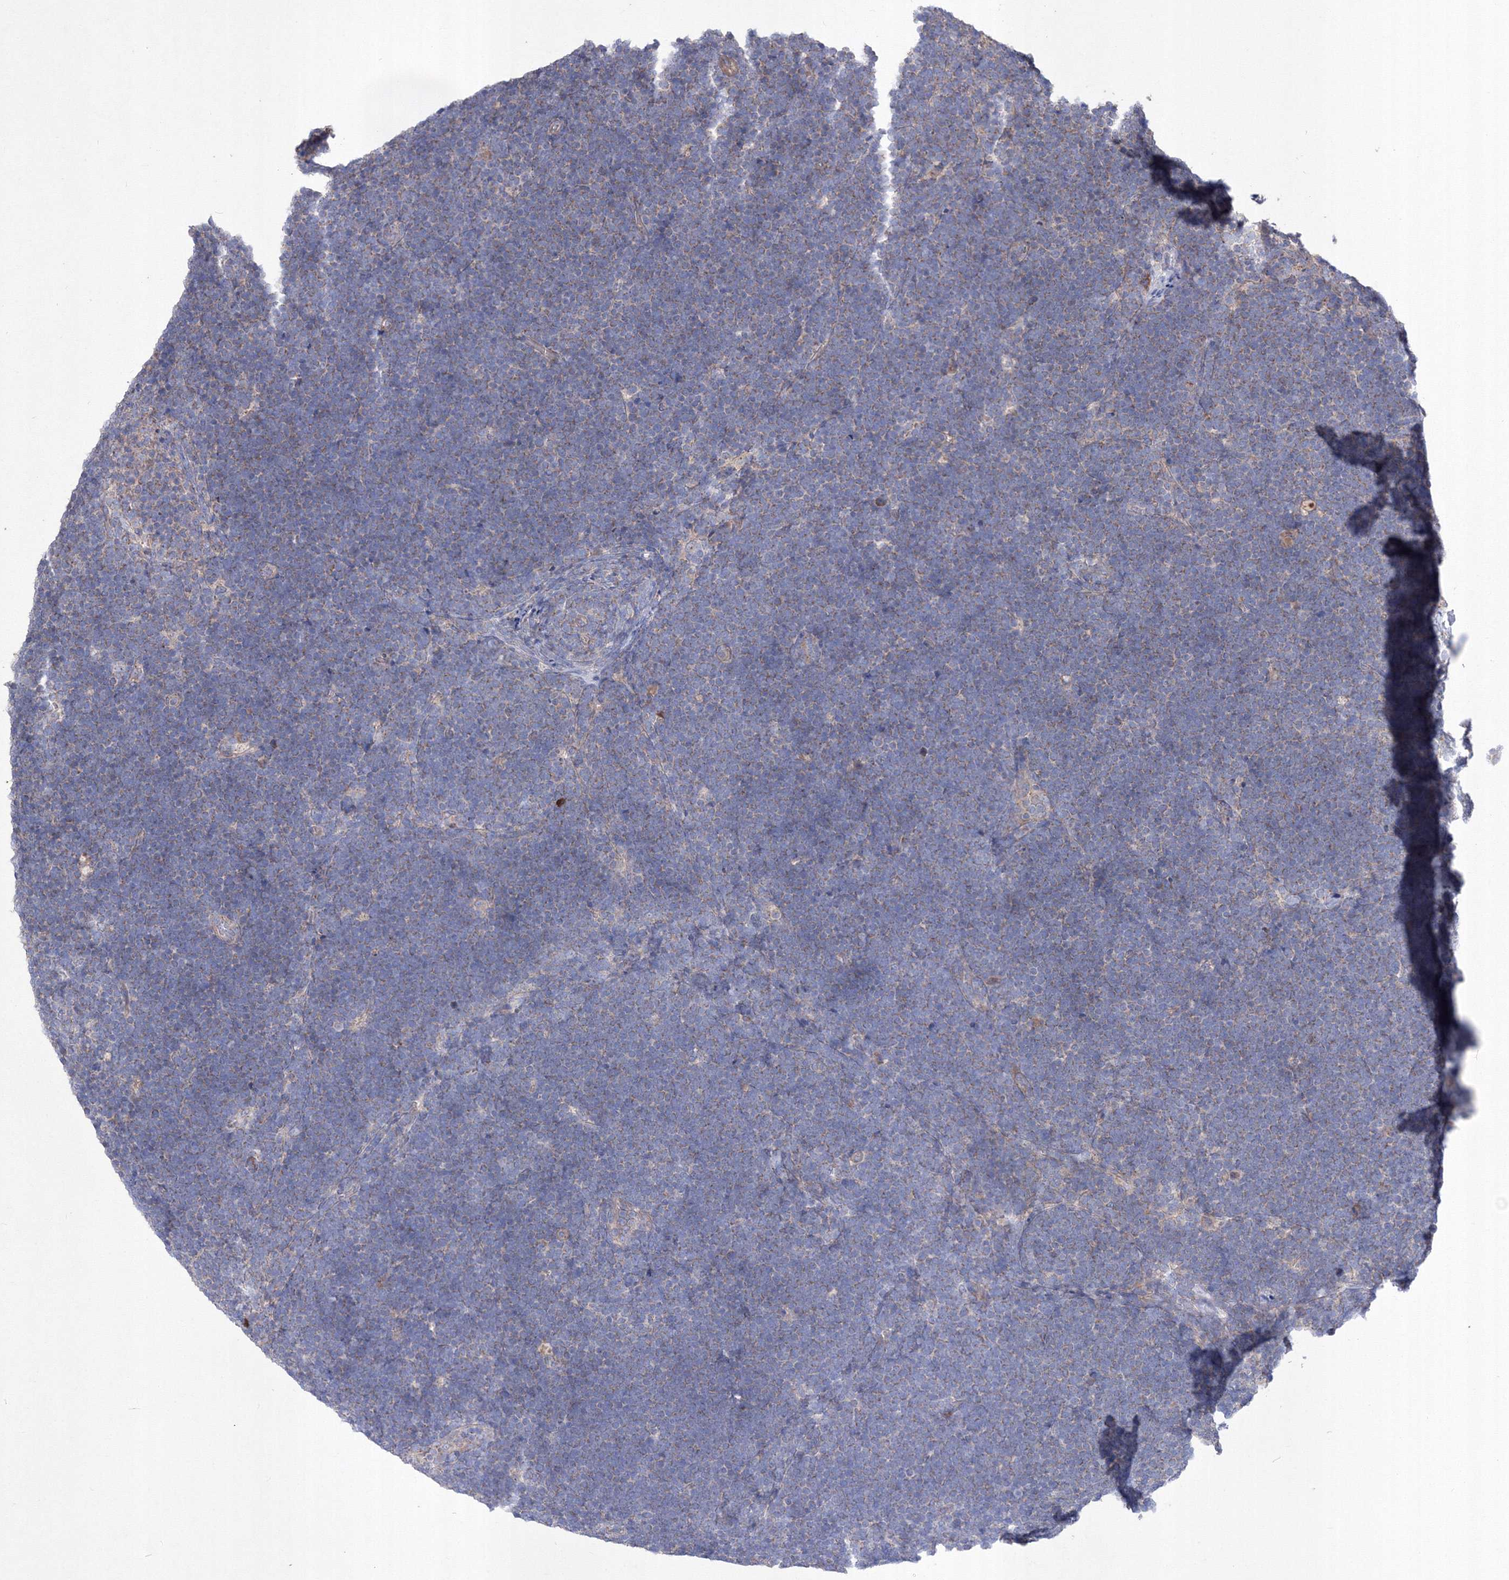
{"staining": {"intensity": "weak", "quantity": "25%-75%", "location": "cytoplasmic/membranous"}, "tissue": "lymphoma", "cell_type": "Tumor cells", "image_type": "cancer", "snomed": [{"axis": "morphology", "description": "Malignant lymphoma, non-Hodgkin's type, High grade"}, {"axis": "topography", "description": "Lymph node"}], "caption": "IHC photomicrograph of neoplastic tissue: human high-grade malignant lymphoma, non-Hodgkin's type stained using immunohistochemistry shows low levels of weak protein expression localized specifically in the cytoplasmic/membranous of tumor cells, appearing as a cytoplasmic/membranous brown color.", "gene": "MTRF1L", "patient": {"sex": "male", "age": 13}}